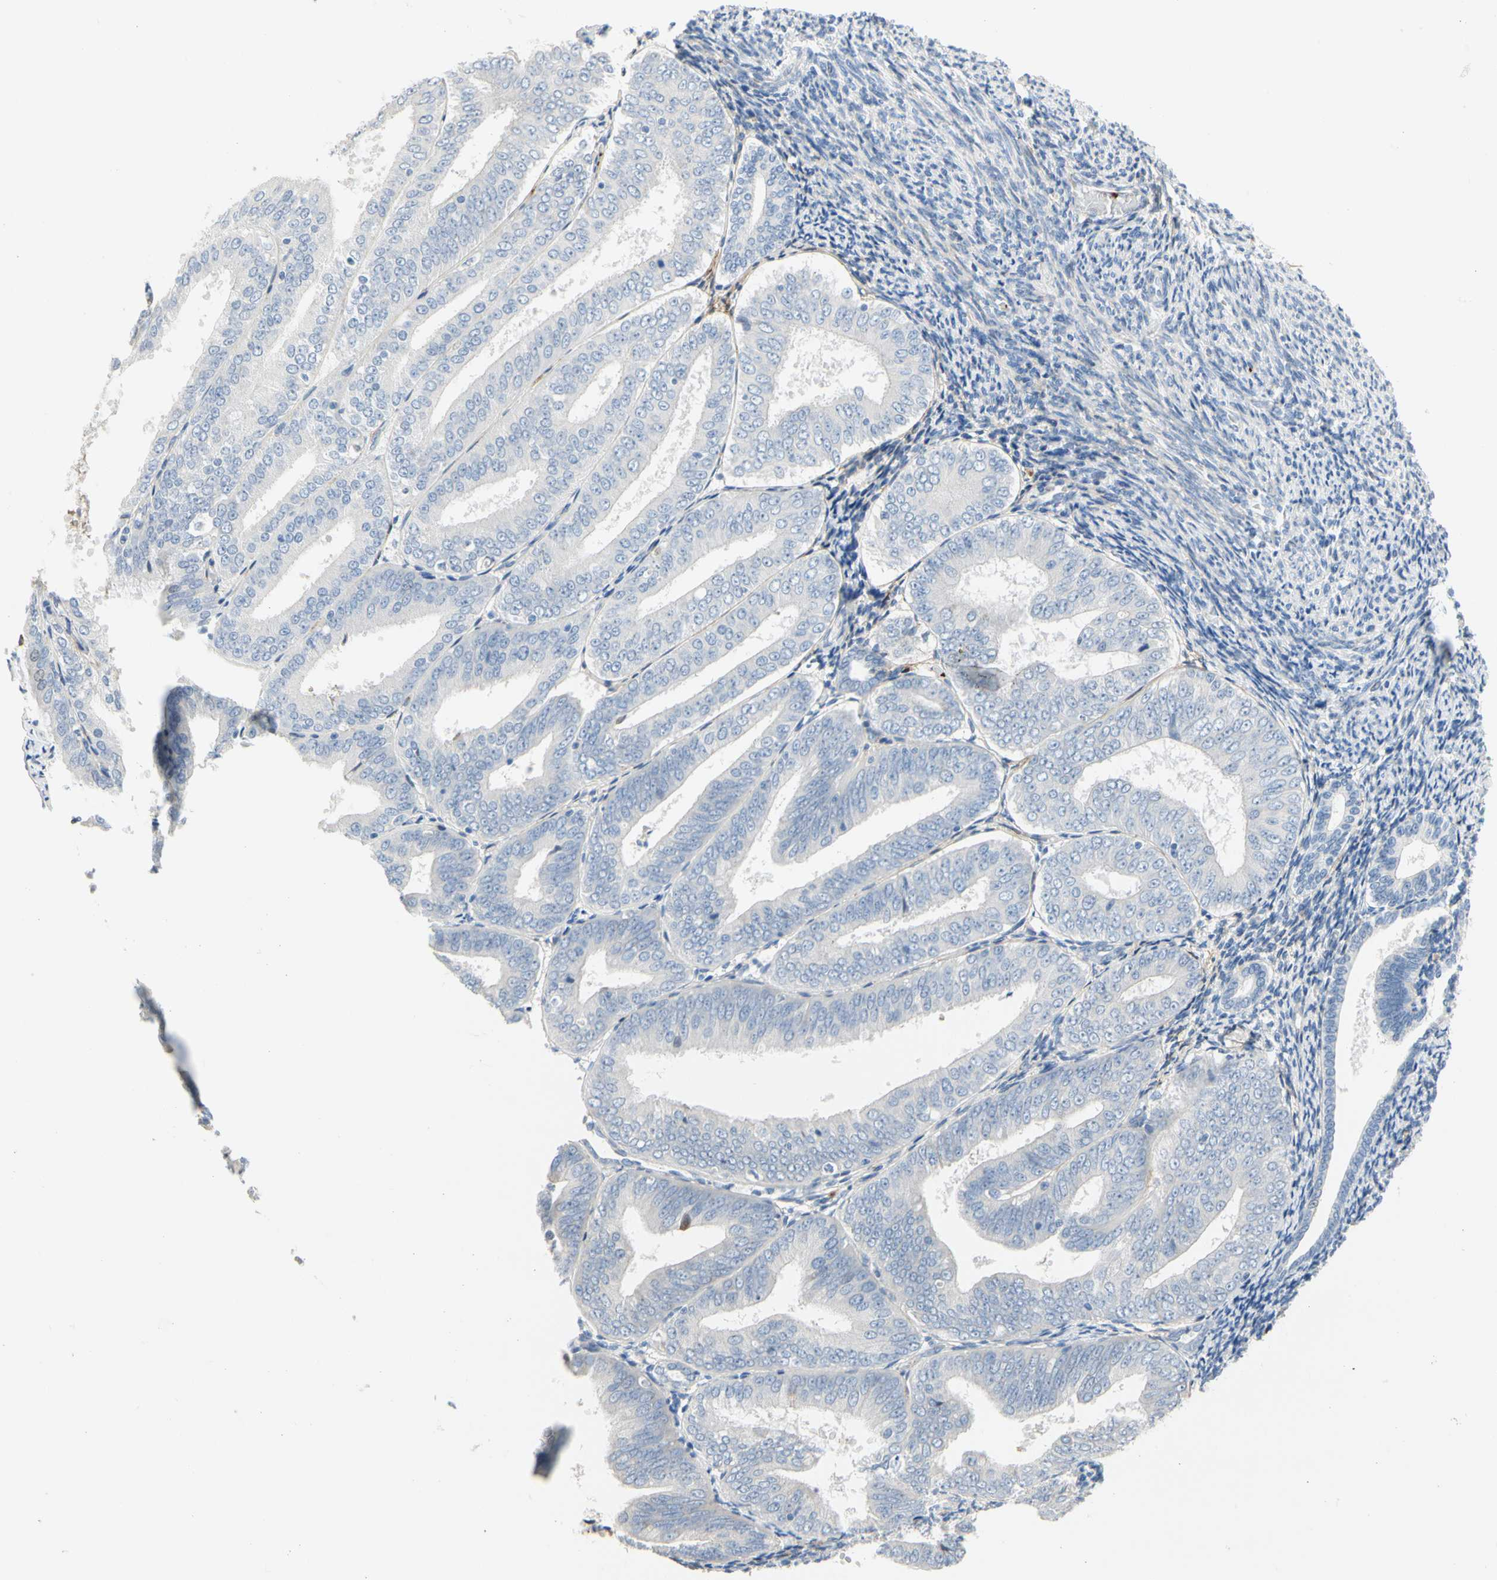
{"staining": {"intensity": "negative", "quantity": "none", "location": "none"}, "tissue": "endometrial cancer", "cell_type": "Tumor cells", "image_type": "cancer", "snomed": [{"axis": "morphology", "description": "Adenocarcinoma, NOS"}, {"axis": "topography", "description": "Endometrium"}], "caption": "There is no significant positivity in tumor cells of endometrial cancer (adenocarcinoma).", "gene": "FGB", "patient": {"sex": "female", "age": 63}}